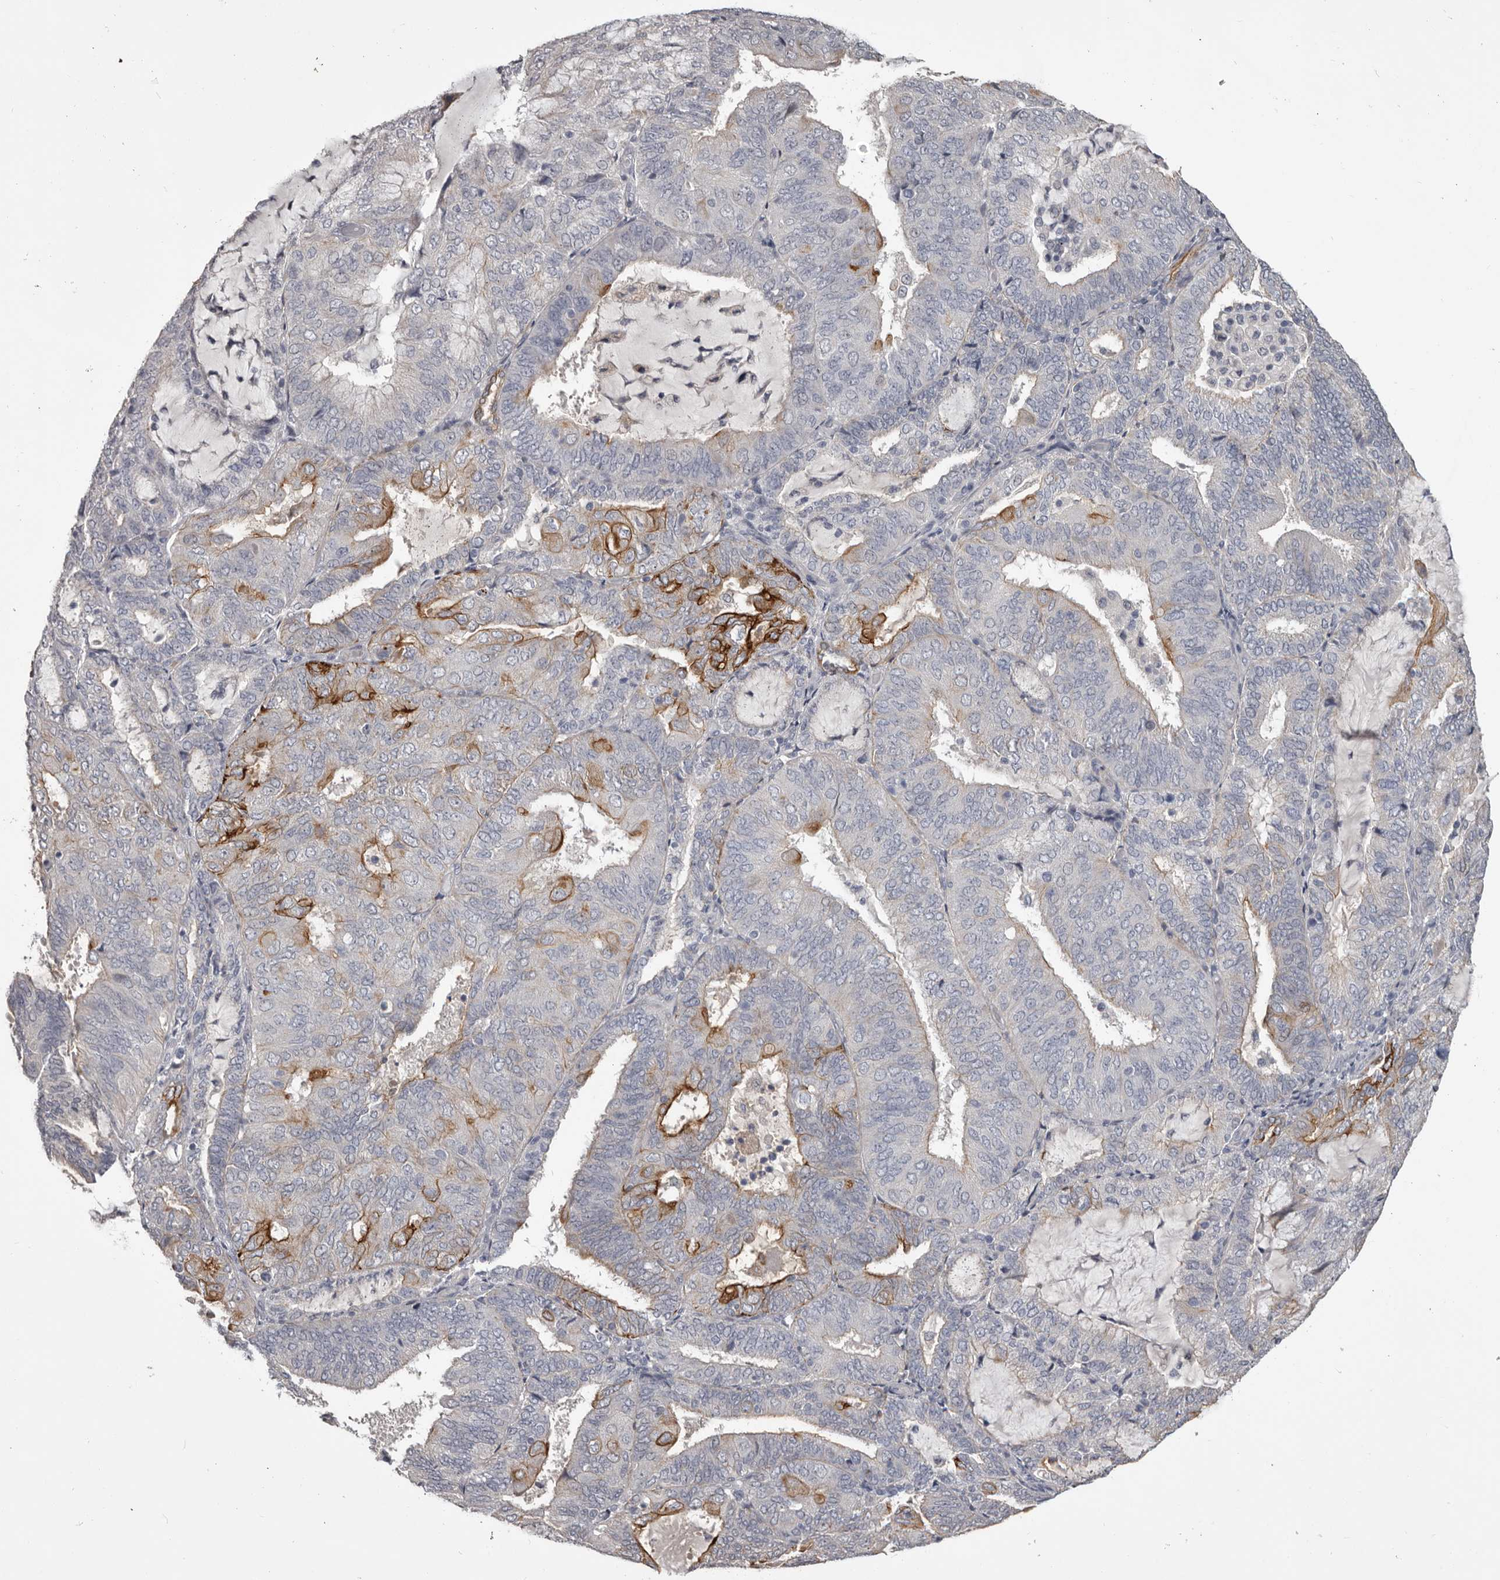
{"staining": {"intensity": "moderate", "quantity": "<25%", "location": "cytoplasmic/membranous"}, "tissue": "endometrial cancer", "cell_type": "Tumor cells", "image_type": "cancer", "snomed": [{"axis": "morphology", "description": "Adenocarcinoma, NOS"}, {"axis": "topography", "description": "Endometrium"}], "caption": "Tumor cells demonstrate moderate cytoplasmic/membranous expression in about <25% of cells in endometrial cancer.", "gene": "LPAR6", "patient": {"sex": "female", "age": 81}}